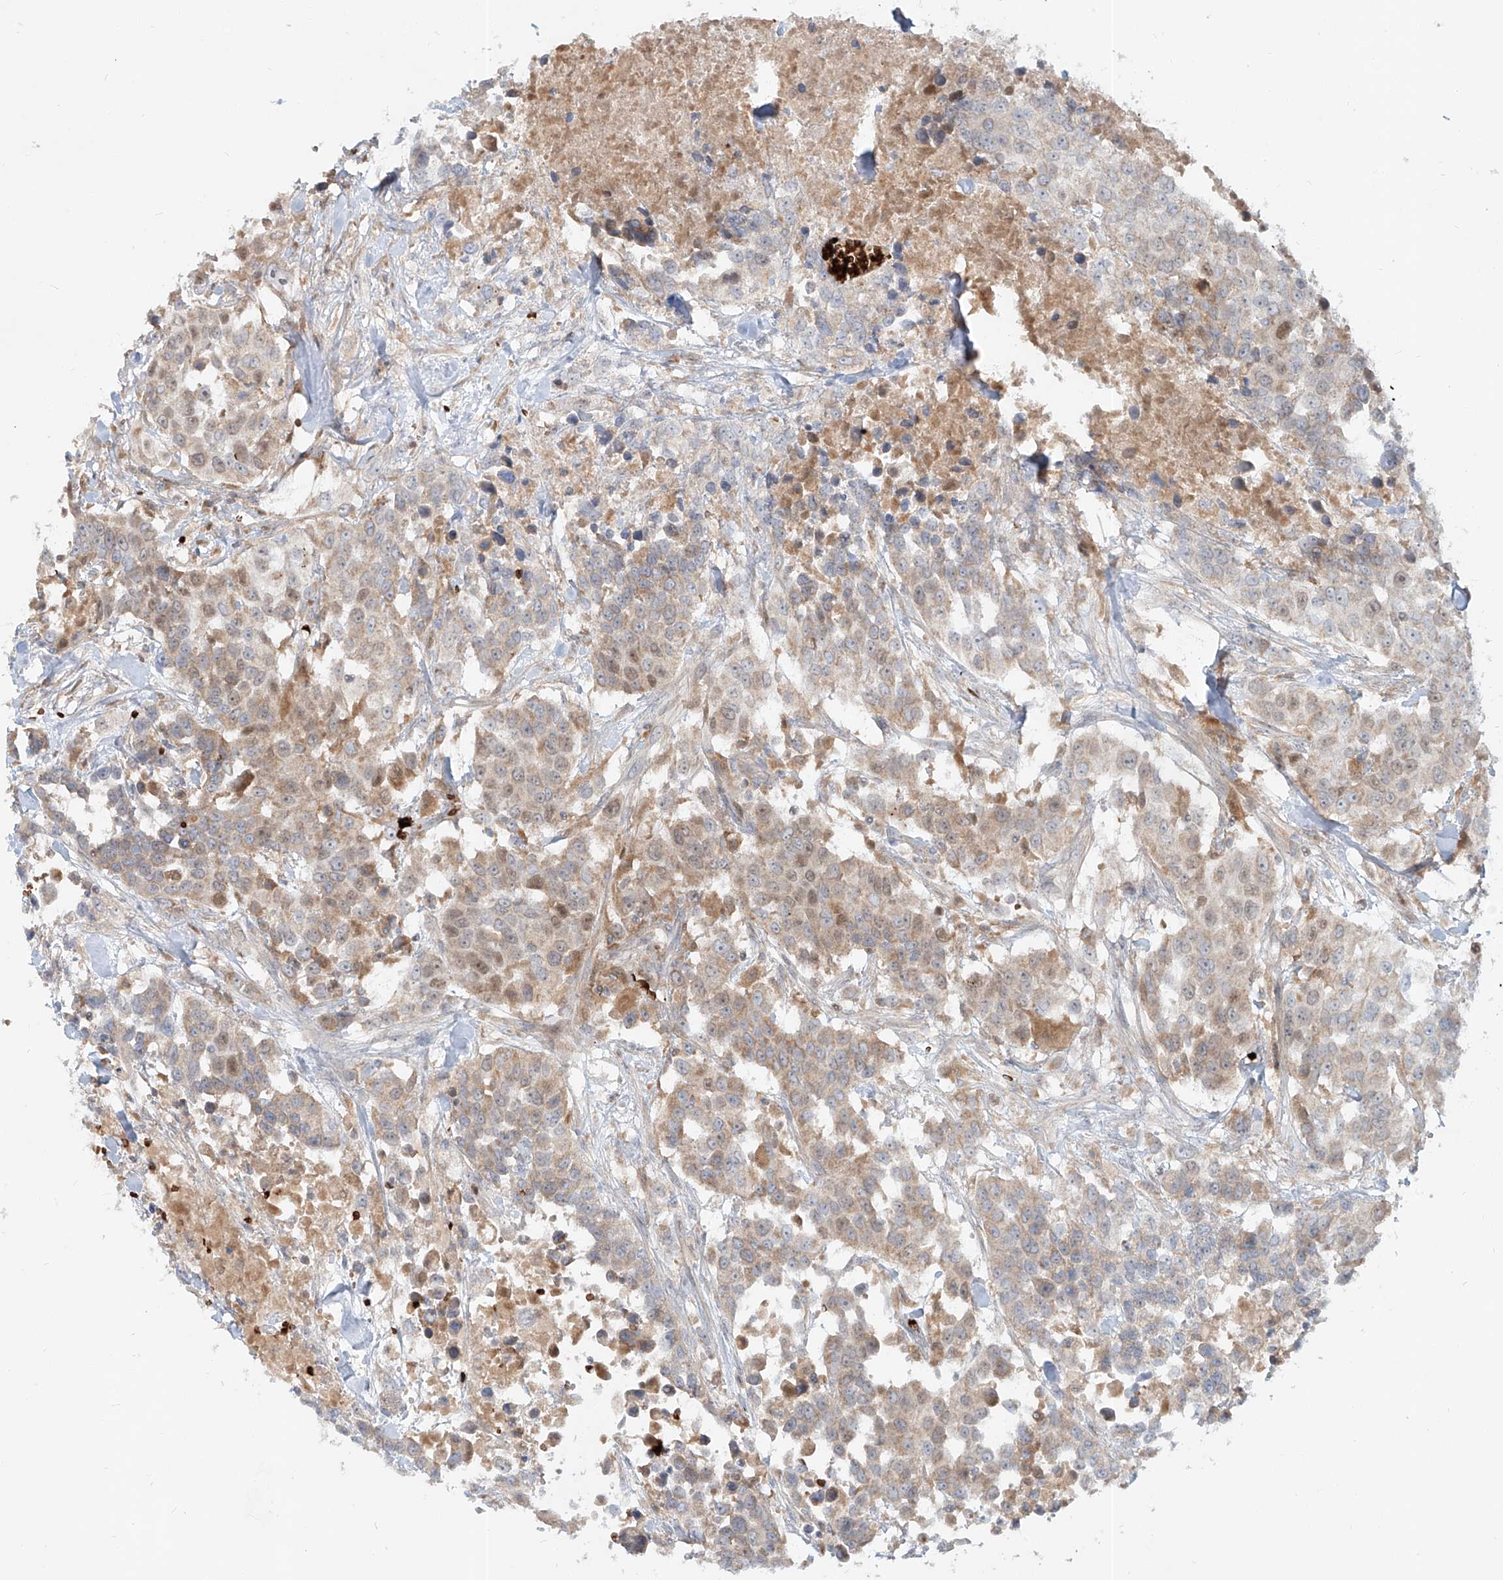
{"staining": {"intensity": "weak", "quantity": "25%-75%", "location": "cytoplasmic/membranous,nuclear"}, "tissue": "urothelial cancer", "cell_type": "Tumor cells", "image_type": "cancer", "snomed": [{"axis": "morphology", "description": "Urothelial carcinoma, High grade"}, {"axis": "topography", "description": "Urinary bladder"}], "caption": "Immunohistochemistry (IHC) of urothelial carcinoma (high-grade) shows low levels of weak cytoplasmic/membranous and nuclear expression in about 25%-75% of tumor cells. (Brightfield microscopy of DAB IHC at high magnification).", "gene": "FGD2", "patient": {"sex": "female", "age": 80}}